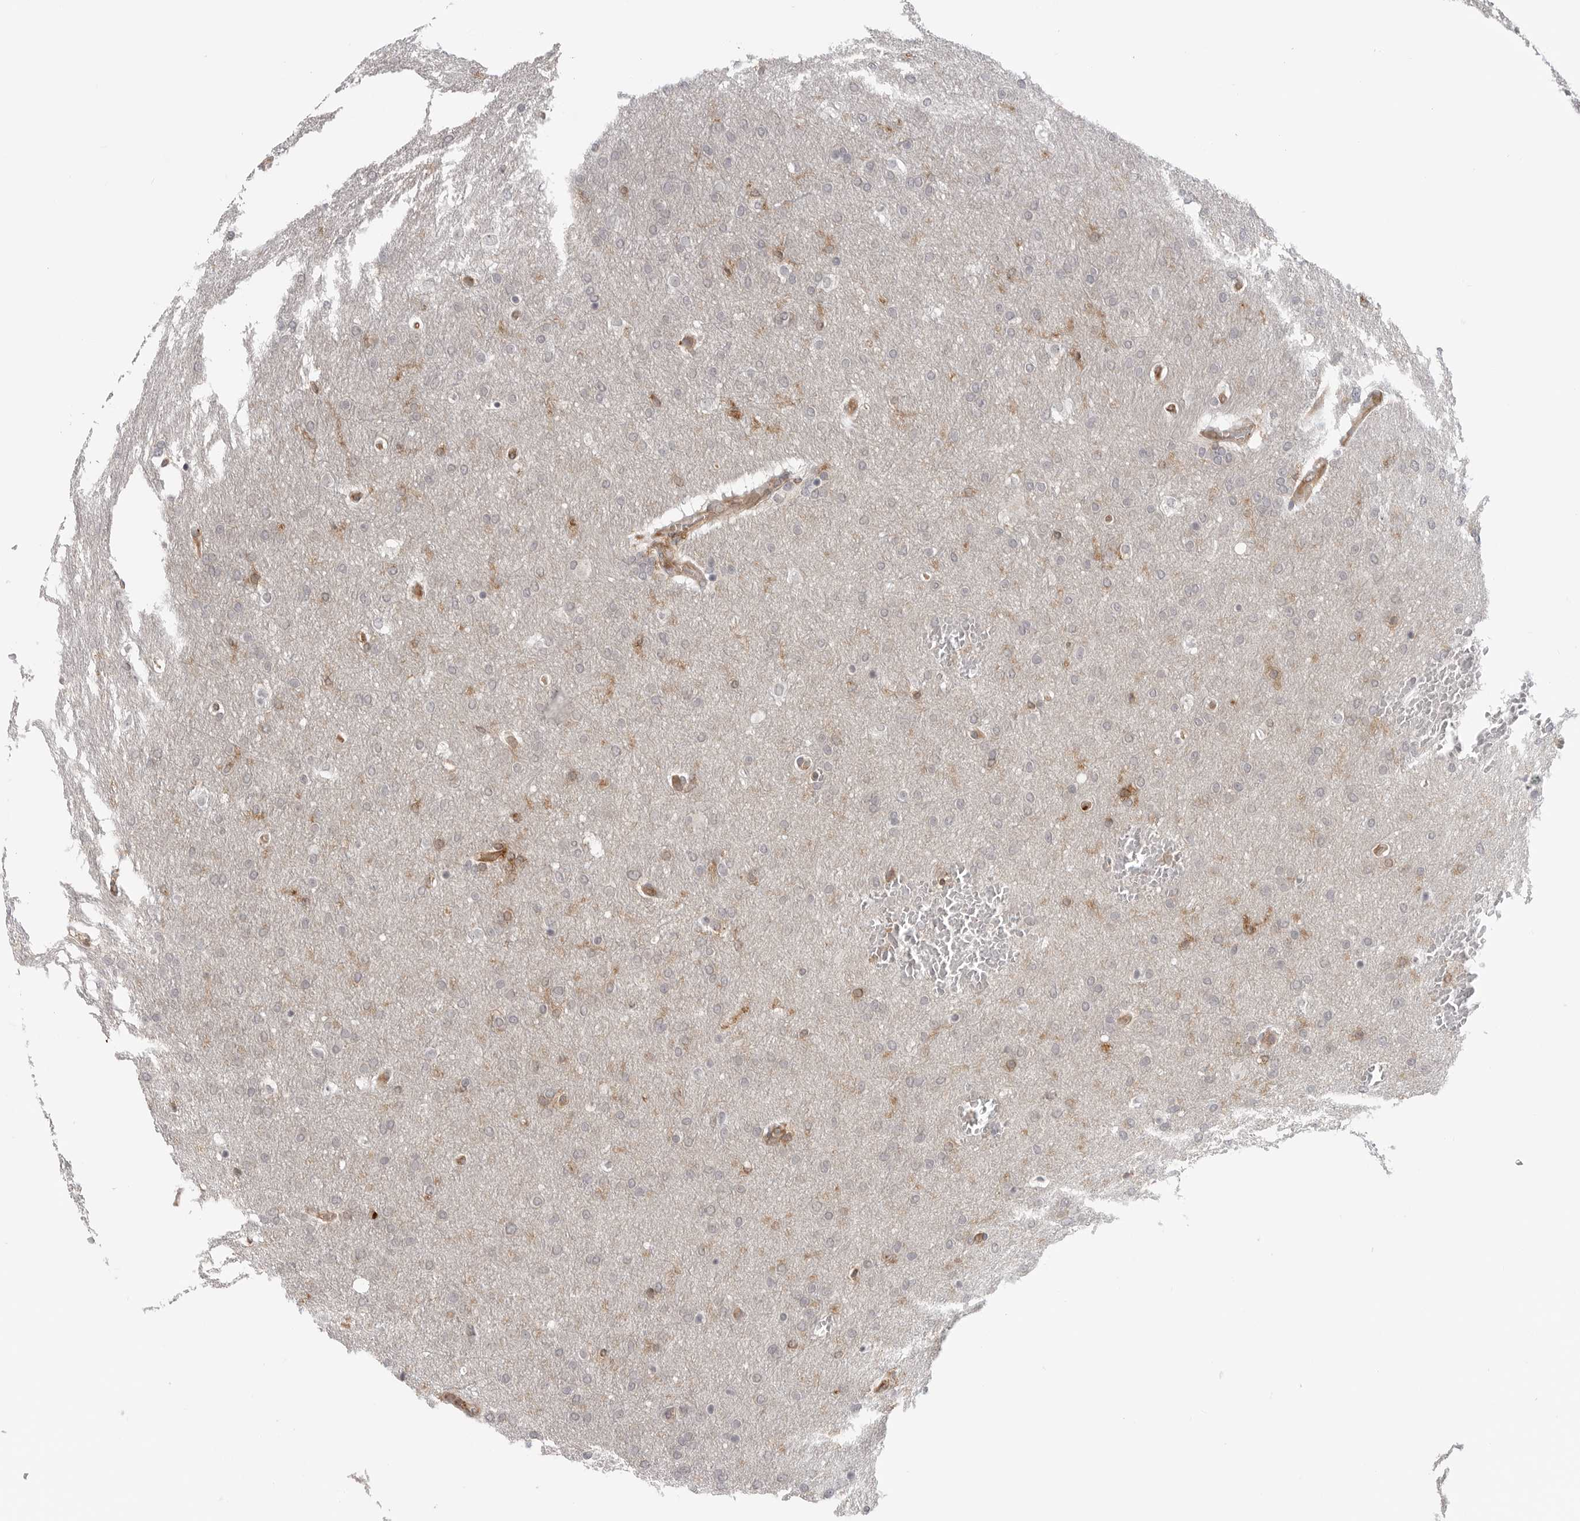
{"staining": {"intensity": "negative", "quantity": "none", "location": "none"}, "tissue": "glioma", "cell_type": "Tumor cells", "image_type": "cancer", "snomed": [{"axis": "morphology", "description": "Glioma, malignant, Low grade"}, {"axis": "topography", "description": "Brain"}], "caption": "Human glioma stained for a protein using immunohistochemistry (IHC) demonstrates no expression in tumor cells.", "gene": "IFNGR1", "patient": {"sex": "female", "age": 37}}